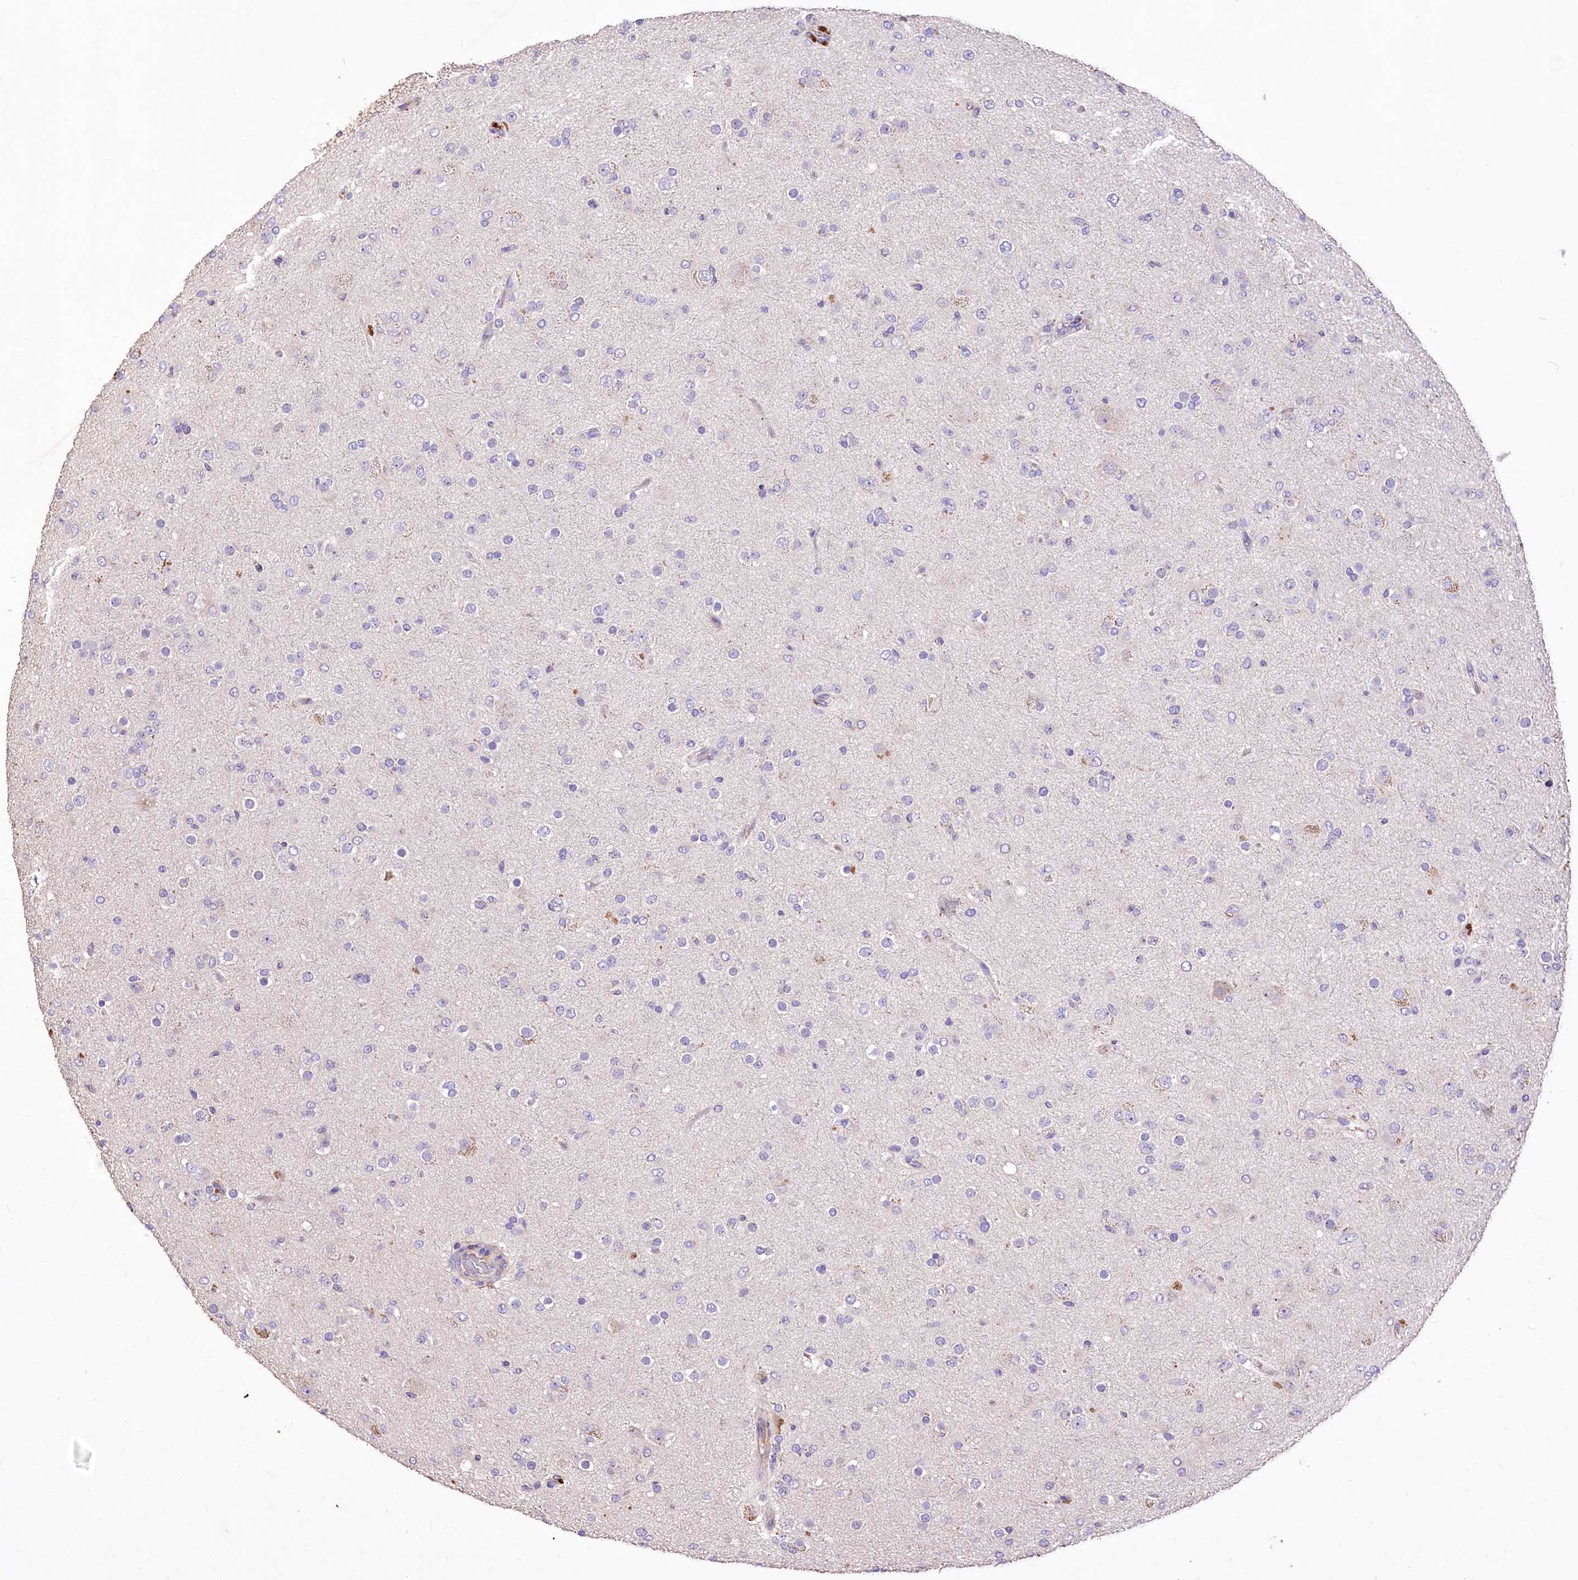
{"staining": {"intensity": "negative", "quantity": "none", "location": "none"}, "tissue": "glioma", "cell_type": "Tumor cells", "image_type": "cancer", "snomed": [{"axis": "morphology", "description": "Glioma, malignant, Low grade"}, {"axis": "topography", "description": "Brain"}], "caption": "This is a histopathology image of immunohistochemistry staining of glioma, which shows no staining in tumor cells.", "gene": "PCYOX1L", "patient": {"sex": "male", "age": 65}}